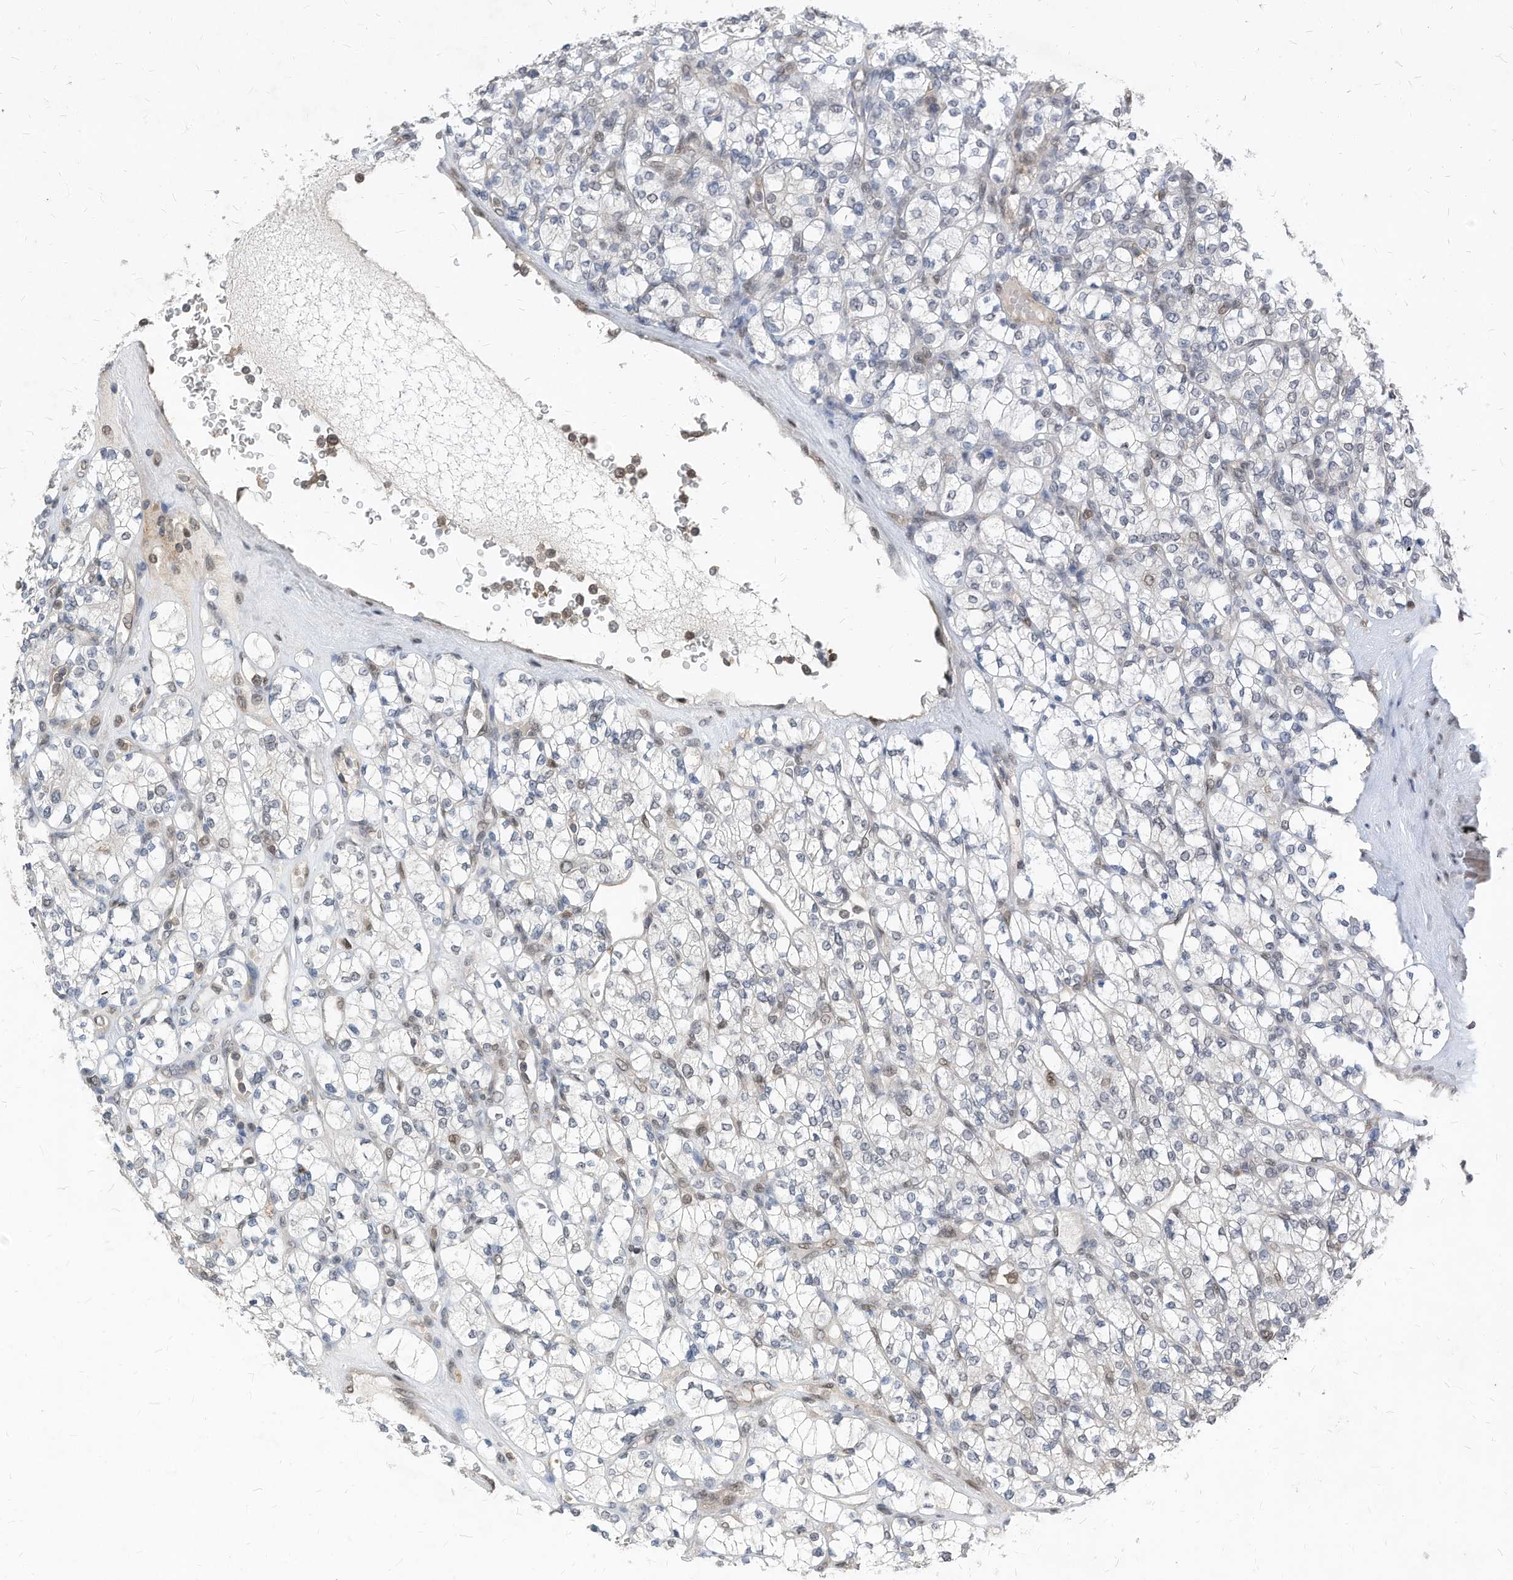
{"staining": {"intensity": "negative", "quantity": "none", "location": "none"}, "tissue": "renal cancer", "cell_type": "Tumor cells", "image_type": "cancer", "snomed": [{"axis": "morphology", "description": "Adenocarcinoma, NOS"}, {"axis": "topography", "description": "Kidney"}], "caption": "Human renal adenocarcinoma stained for a protein using IHC demonstrates no positivity in tumor cells.", "gene": "KPNB1", "patient": {"sex": "male", "age": 77}}